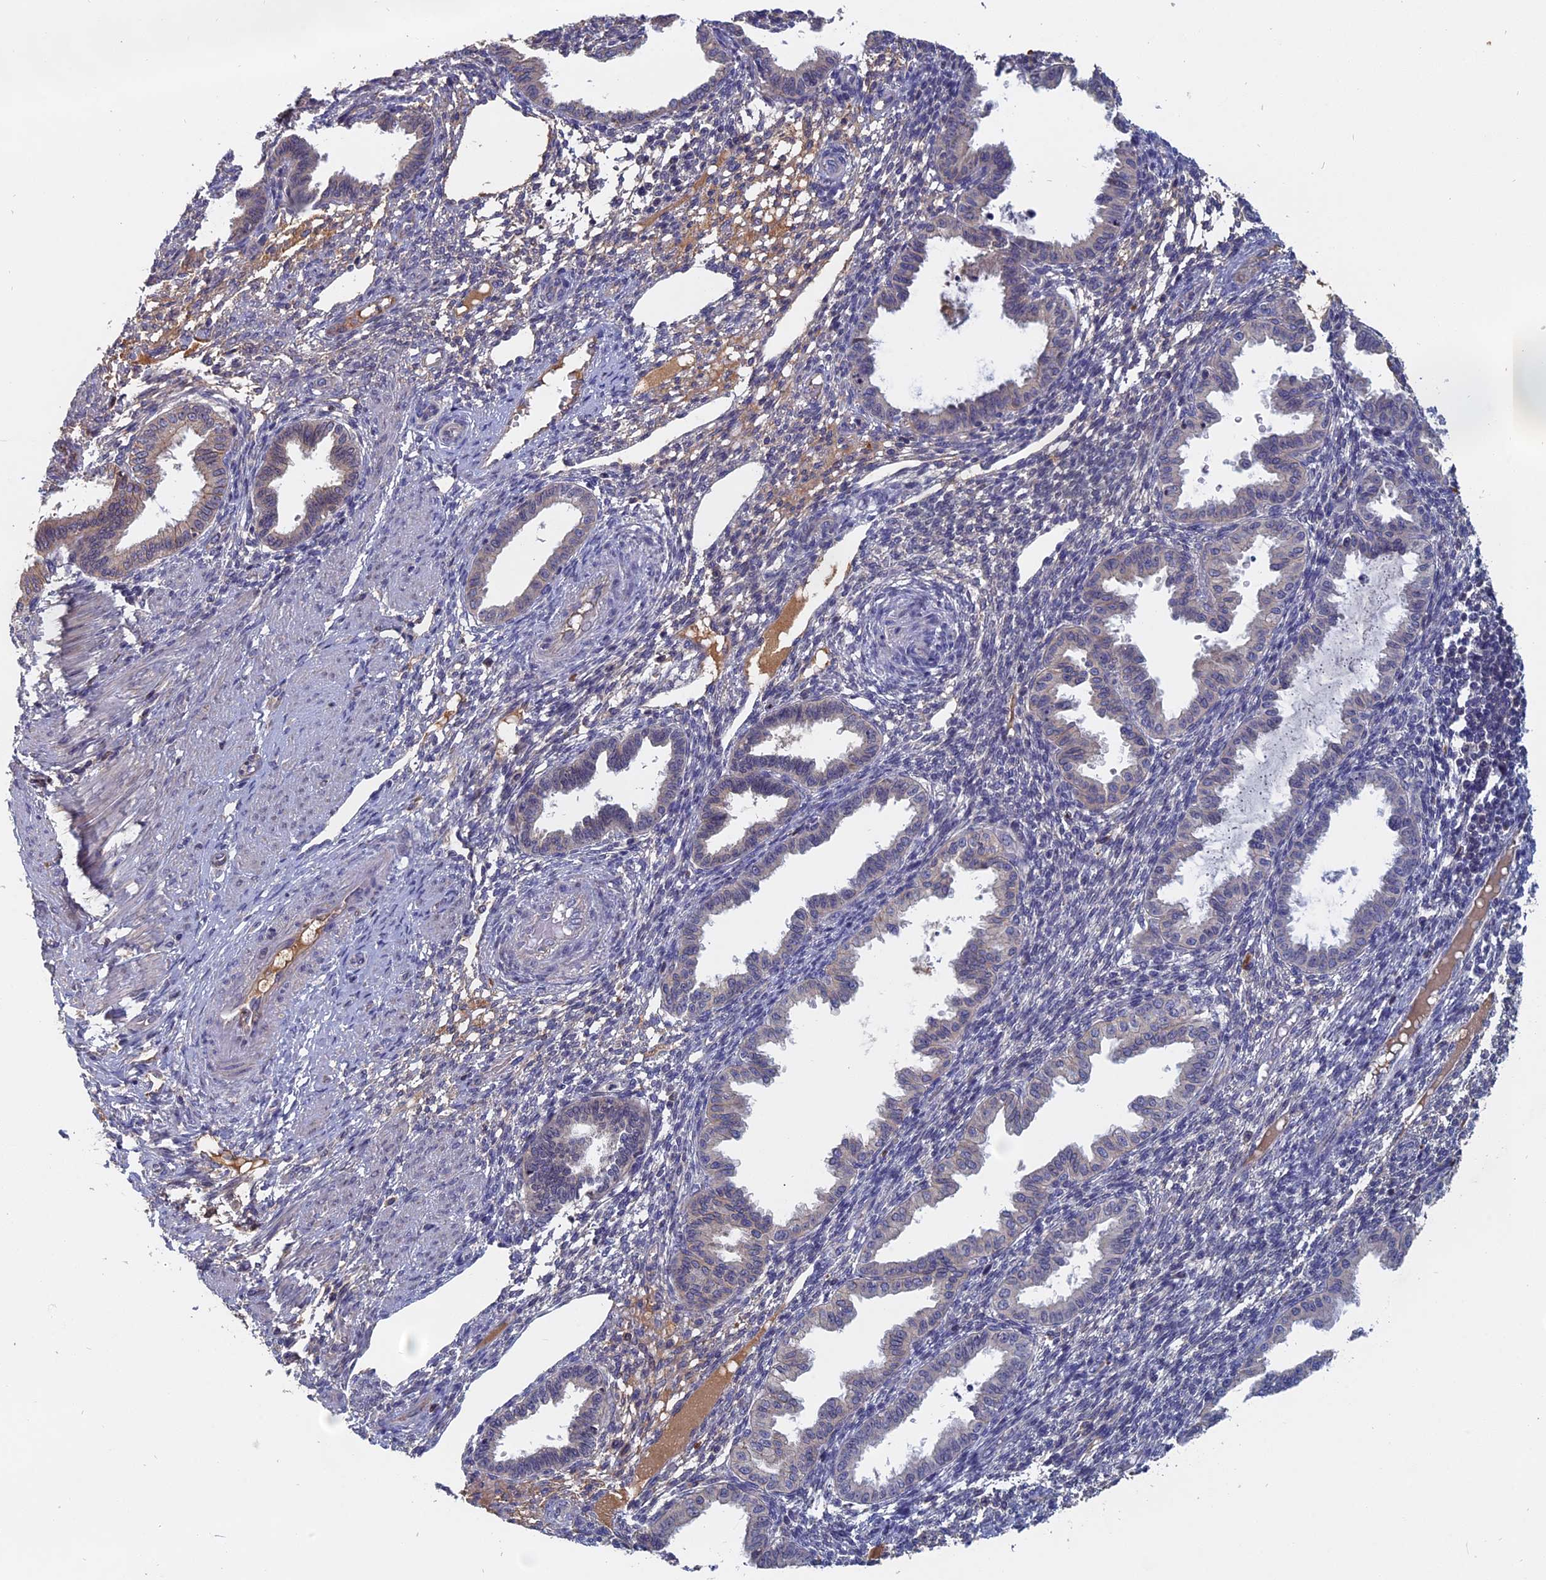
{"staining": {"intensity": "negative", "quantity": "none", "location": "none"}, "tissue": "endometrium", "cell_type": "Cells in endometrial stroma", "image_type": "normal", "snomed": [{"axis": "morphology", "description": "Normal tissue, NOS"}, {"axis": "topography", "description": "Endometrium"}], "caption": "Immunohistochemical staining of normal human endometrium reveals no significant positivity in cells in endometrial stroma.", "gene": "SLC33A1", "patient": {"sex": "female", "age": 33}}